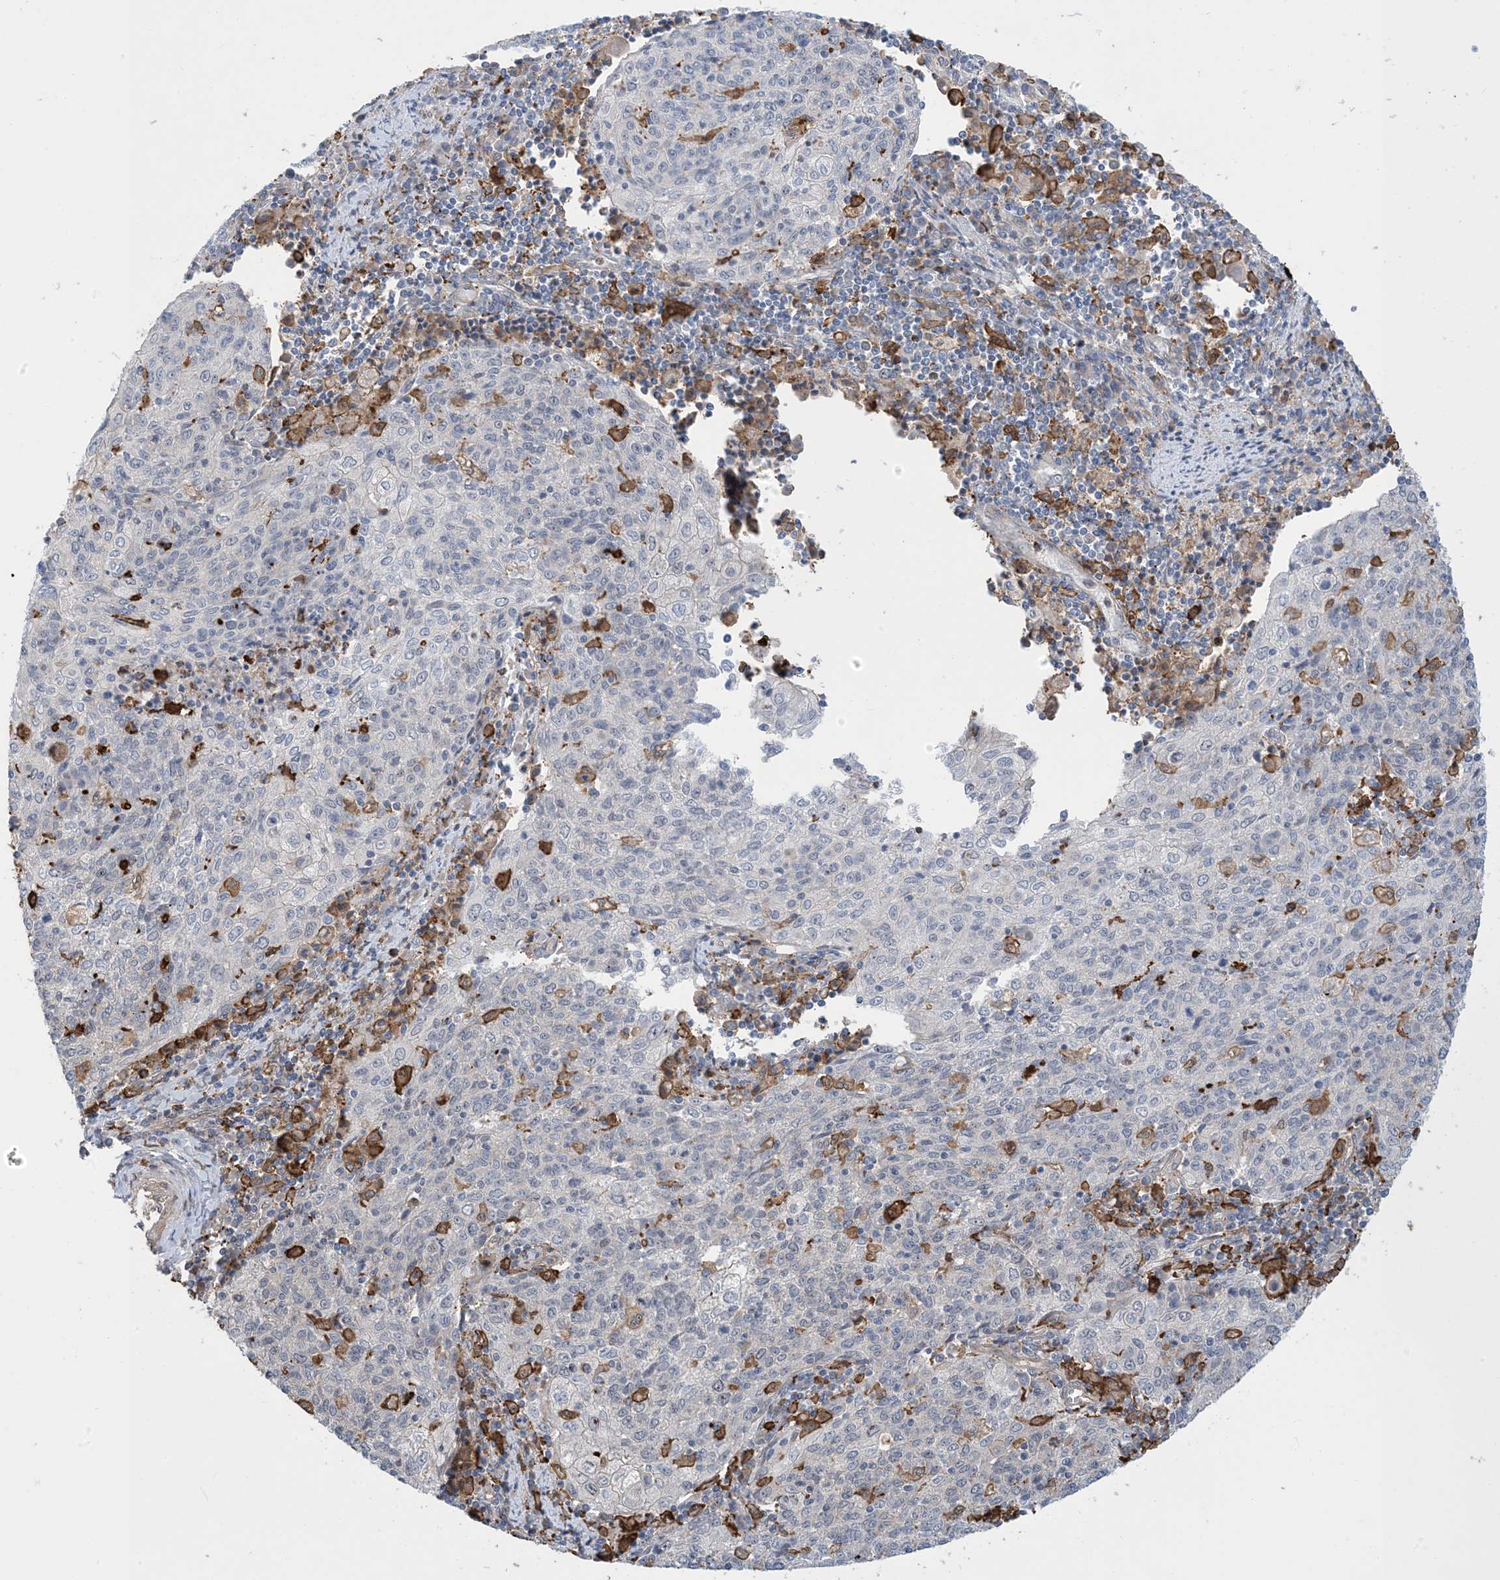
{"staining": {"intensity": "negative", "quantity": "none", "location": "none"}, "tissue": "cervical cancer", "cell_type": "Tumor cells", "image_type": "cancer", "snomed": [{"axis": "morphology", "description": "Squamous cell carcinoma, NOS"}, {"axis": "topography", "description": "Cervix"}], "caption": "Tumor cells show no significant protein expression in cervical squamous cell carcinoma.", "gene": "HS1BP3", "patient": {"sex": "female", "age": 48}}